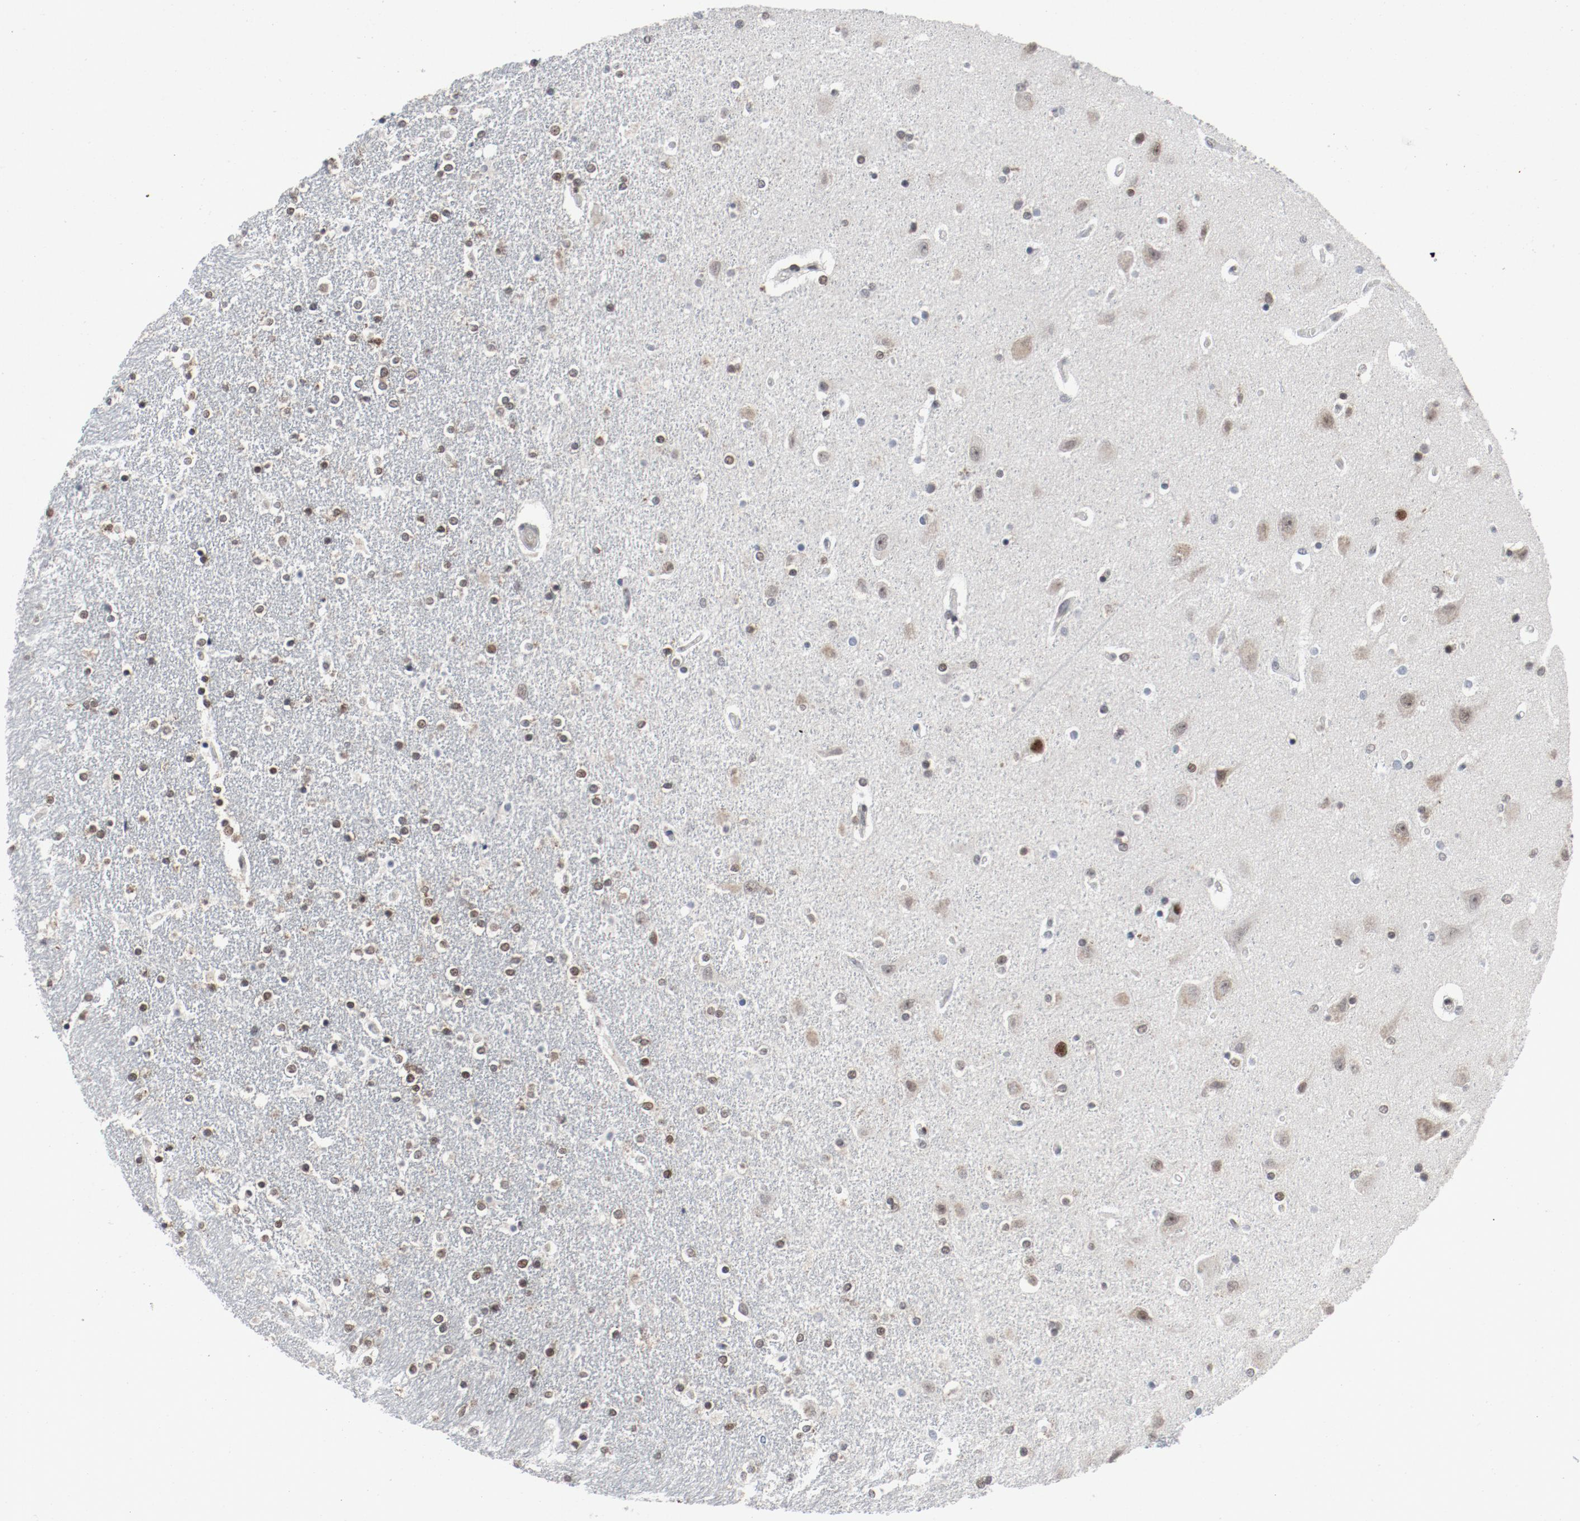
{"staining": {"intensity": "moderate", "quantity": "25%-75%", "location": "nuclear"}, "tissue": "caudate", "cell_type": "Glial cells", "image_type": "normal", "snomed": [{"axis": "morphology", "description": "Normal tissue, NOS"}, {"axis": "topography", "description": "Lateral ventricle wall"}], "caption": "DAB (3,3'-diaminobenzidine) immunohistochemical staining of benign human caudate demonstrates moderate nuclear protein expression in approximately 25%-75% of glial cells.", "gene": "JMJD6", "patient": {"sex": "female", "age": 54}}